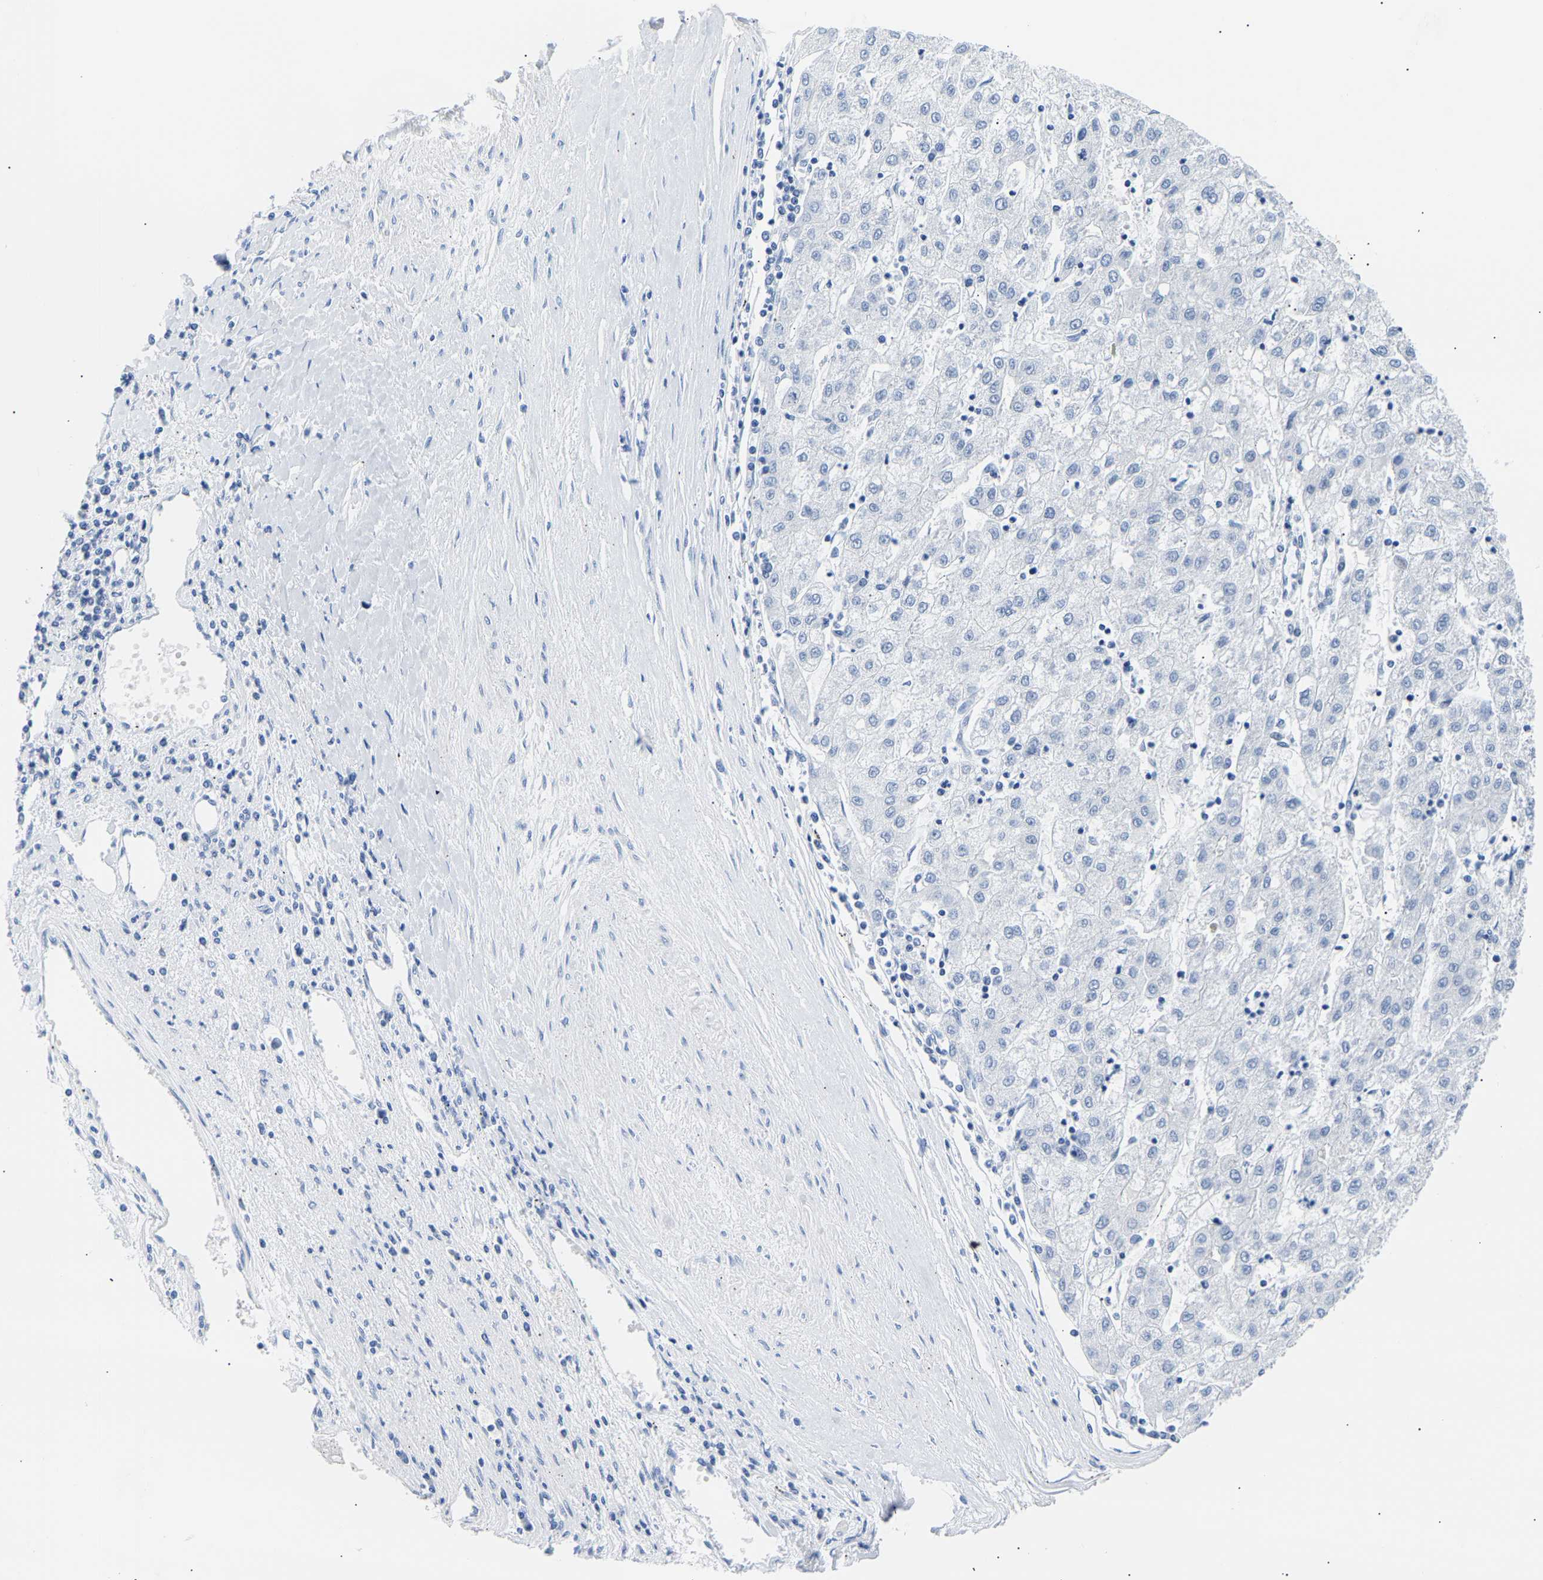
{"staining": {"intensity": "negative", "quantity": "none", "location": "none"}, "tissue": "liver cancer", "cell_type": "Tumor cells", "image_type": "cancer", "snomed": [{"axis": "morphology", "description": "Carcinoma, Hepatocellular, NOS"}, {"axis": "topography", "description": "Liver"}], "caption": "Tumor cells show no significant staining in liver cancer (hepatocellular carcinoma).", "gene": "SPINK2", "patient": {"sex": "male", "age": 72}}